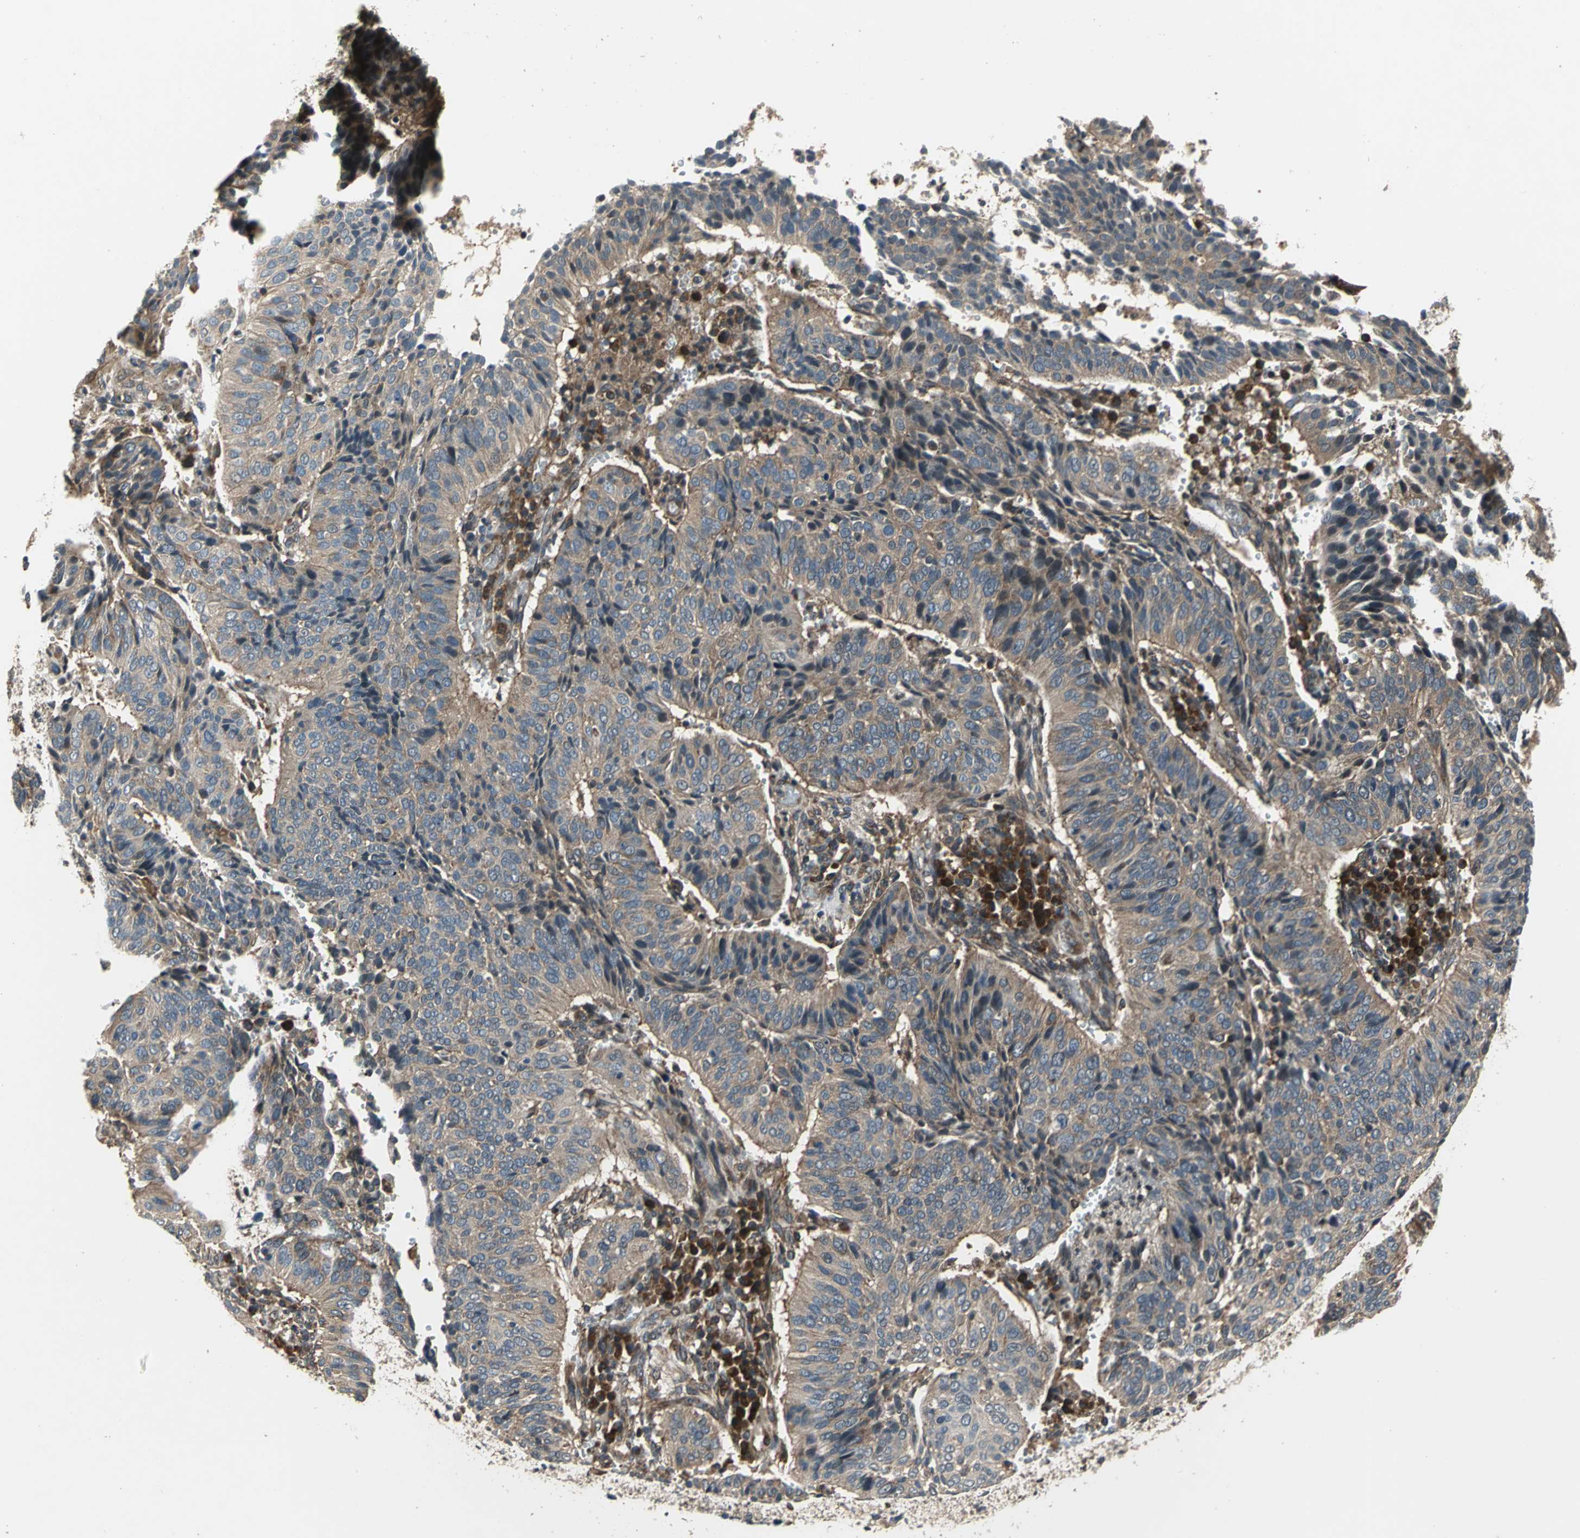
{"staining": {"intensity": "weak", "quantity": ">75%", "location": "cytoplasmic/membranous"}, "tissue": "cervical cancer", "cell_type": "Tumor cells", "image_type": "cancer", "snomed": [{"axis": "morphology", "description": "Squamous cell carcinoma, NOS"}, {"axis": "topography", "description": "Cervix"}], "caption": "Cervical squamous cell carcinoma stained for a protein displays weak cytoplasmic/membranous positivity in tumor cells.", "gene": "EIF2B2", "patient": {"sex": "female", "age": 39}}